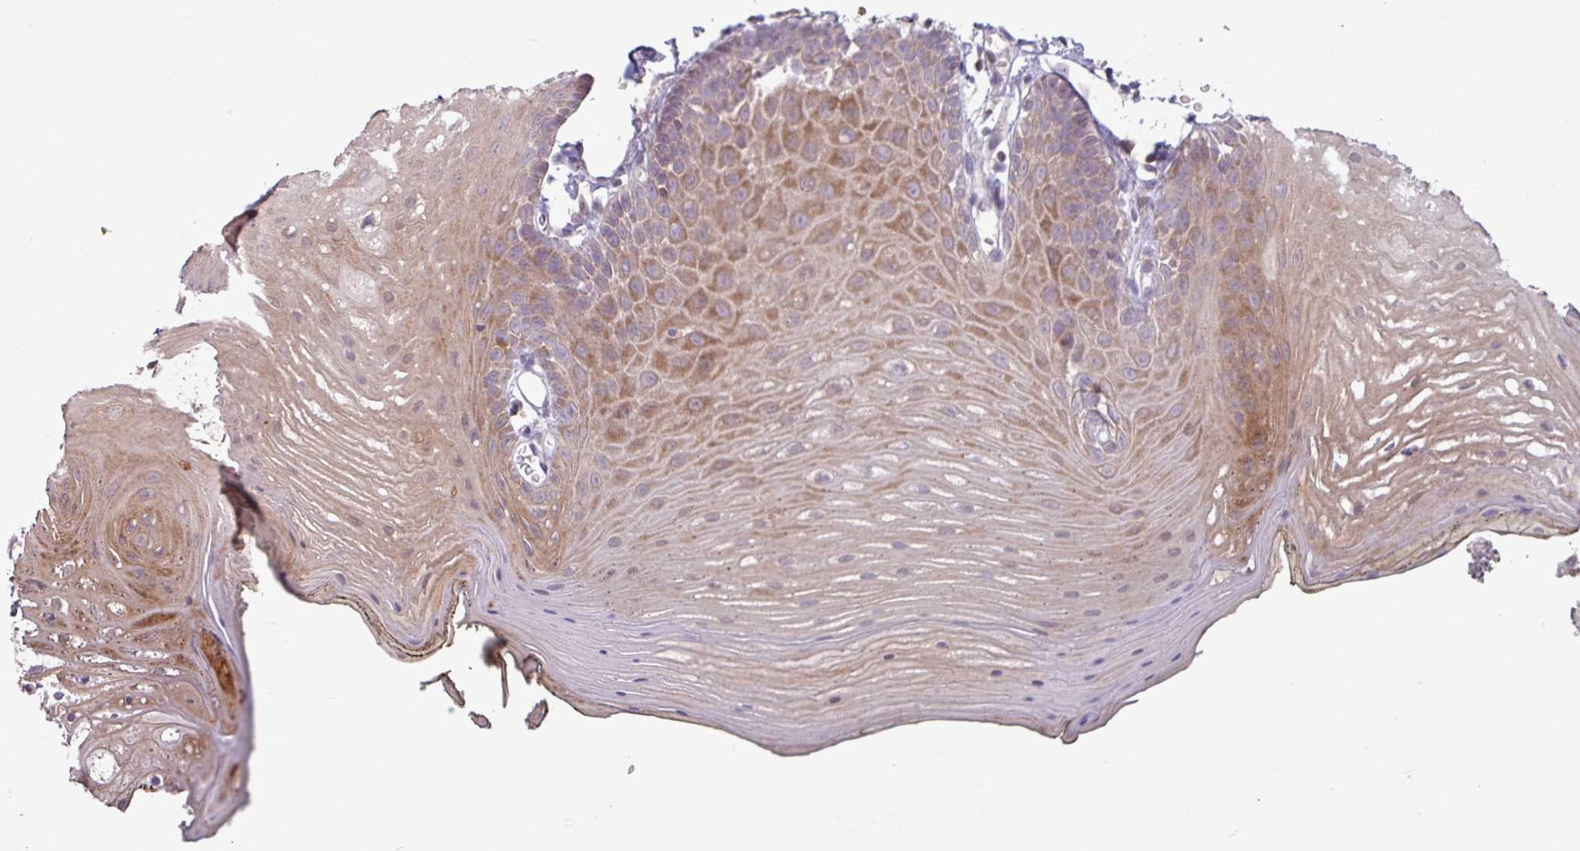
{"staining": {"intensity": "moderate", "quantity": "25%-75%", "location": "cytoplasmic/membranous"}, "tissue": "oral mucosa", "cell_type": "Squamous epithelial cells", "image_type": "normal", "snomed": [{"axis": "morphology", "description": "Normal tissue, NOS"}, {"axis": "morphology", "description": "Squamous cell carcinoma, NOS"}, {"axis": "topography", "description": "Oral tissue"}, {"axis": "topography", "description": "Head-Neck"}], "caption": "Moderate cytoplasmic/membranous expression for a protein is seen in approximately 25%-75% of squamous epithelial cells of unremarkable oral mucosa using IHC.", "gene": "SEC61G", "patient": {"sex": "female", "age": 81}}